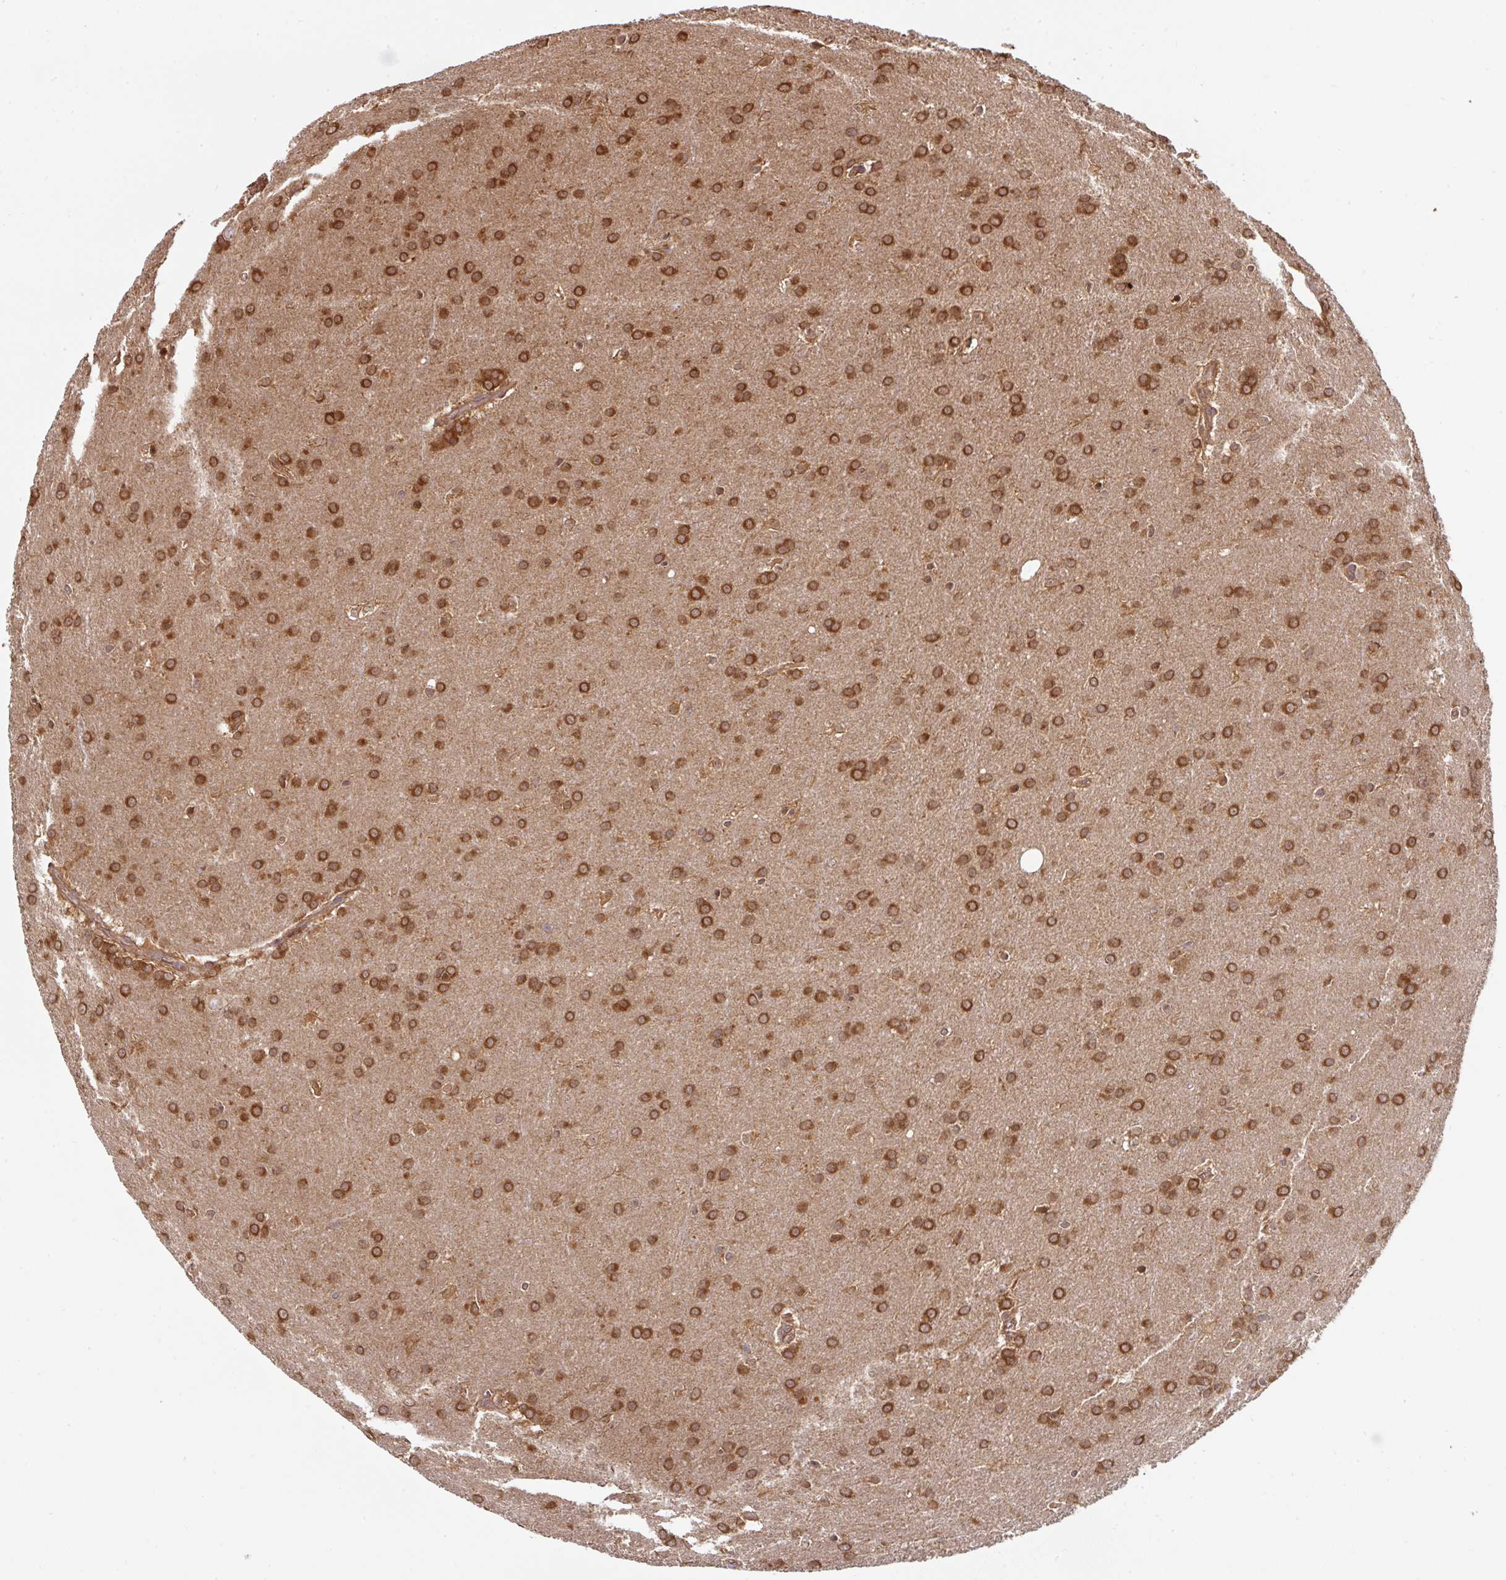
{"staining": {"intensity": "strong", "quantity": ">75%", "location": "cytoplasmic/membranous"}, "tissue": "glioma", "cell_type": "Tumor cells", "image_type": "cancer", "snomed": [{"axis": "morphology", "description": "Glioma, malignant, Low grade"}, {"axis": "topography", "description": "Brain"}], "caption": "Brown immunohistochemical staining in glioma exhibits strong cytoplasmic/membranous staining in about >75% of tumor cells.", "gene": "ST13", "patient": {"sex": "female", "age": 32}}